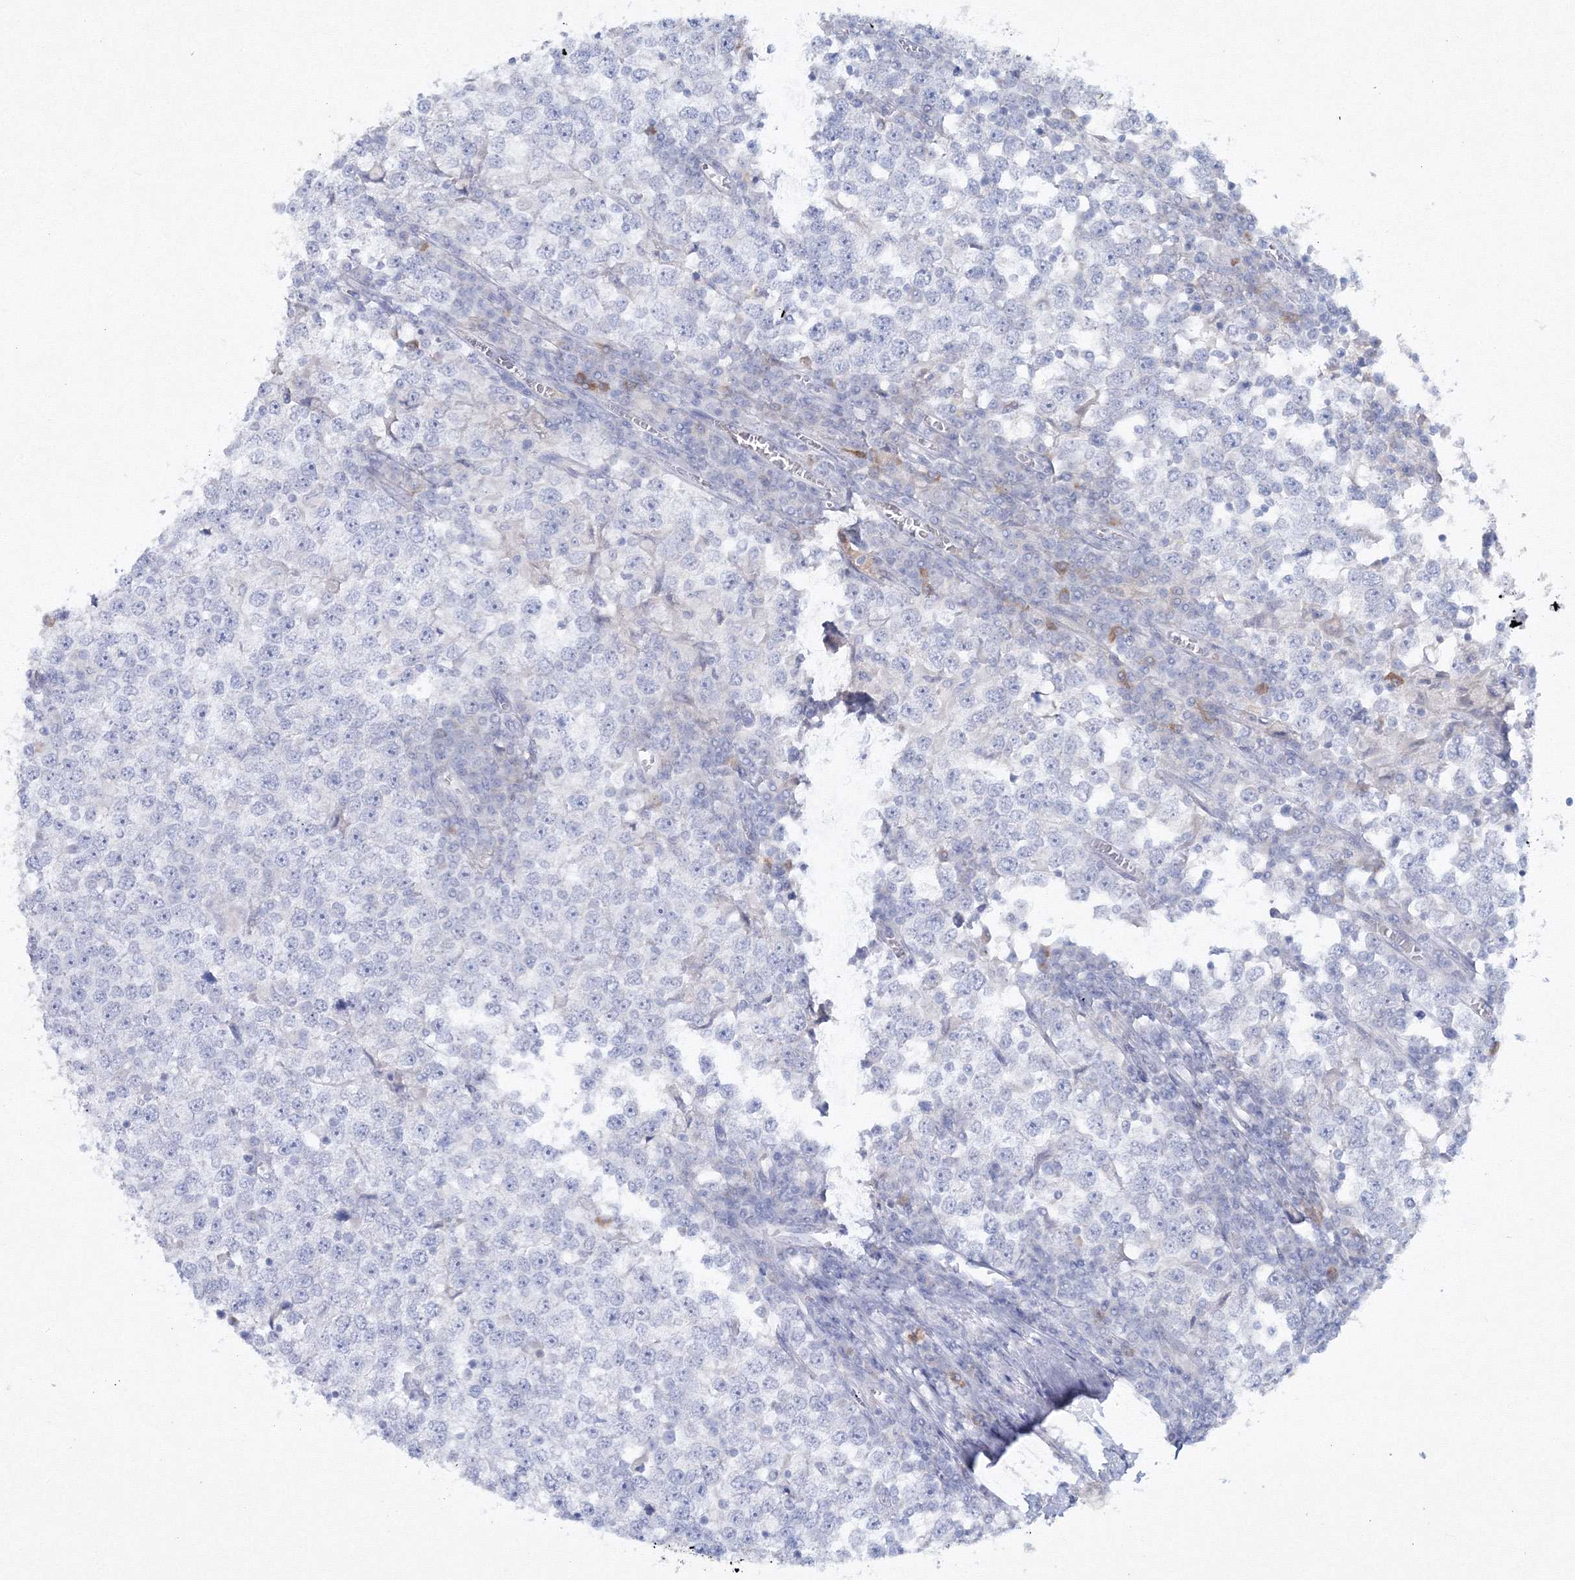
{"staining": {"intensity": "negative", "quantity": "none", "location": "none"}, "tissue": "testis cancer", "cell_type": "Tumor cells", "image_type": "cancer", "snomed": [{"axis": "morphology", "description": "Seminoma, NOS"}, {"axis": "topography", "description": "Testis"}], "caption": "The histopathology image demonstrates no staining of tumor cells in testis cancer (seminoma).", "gene": "GCKR", "patient": {"sex": "male", "age": 65}}